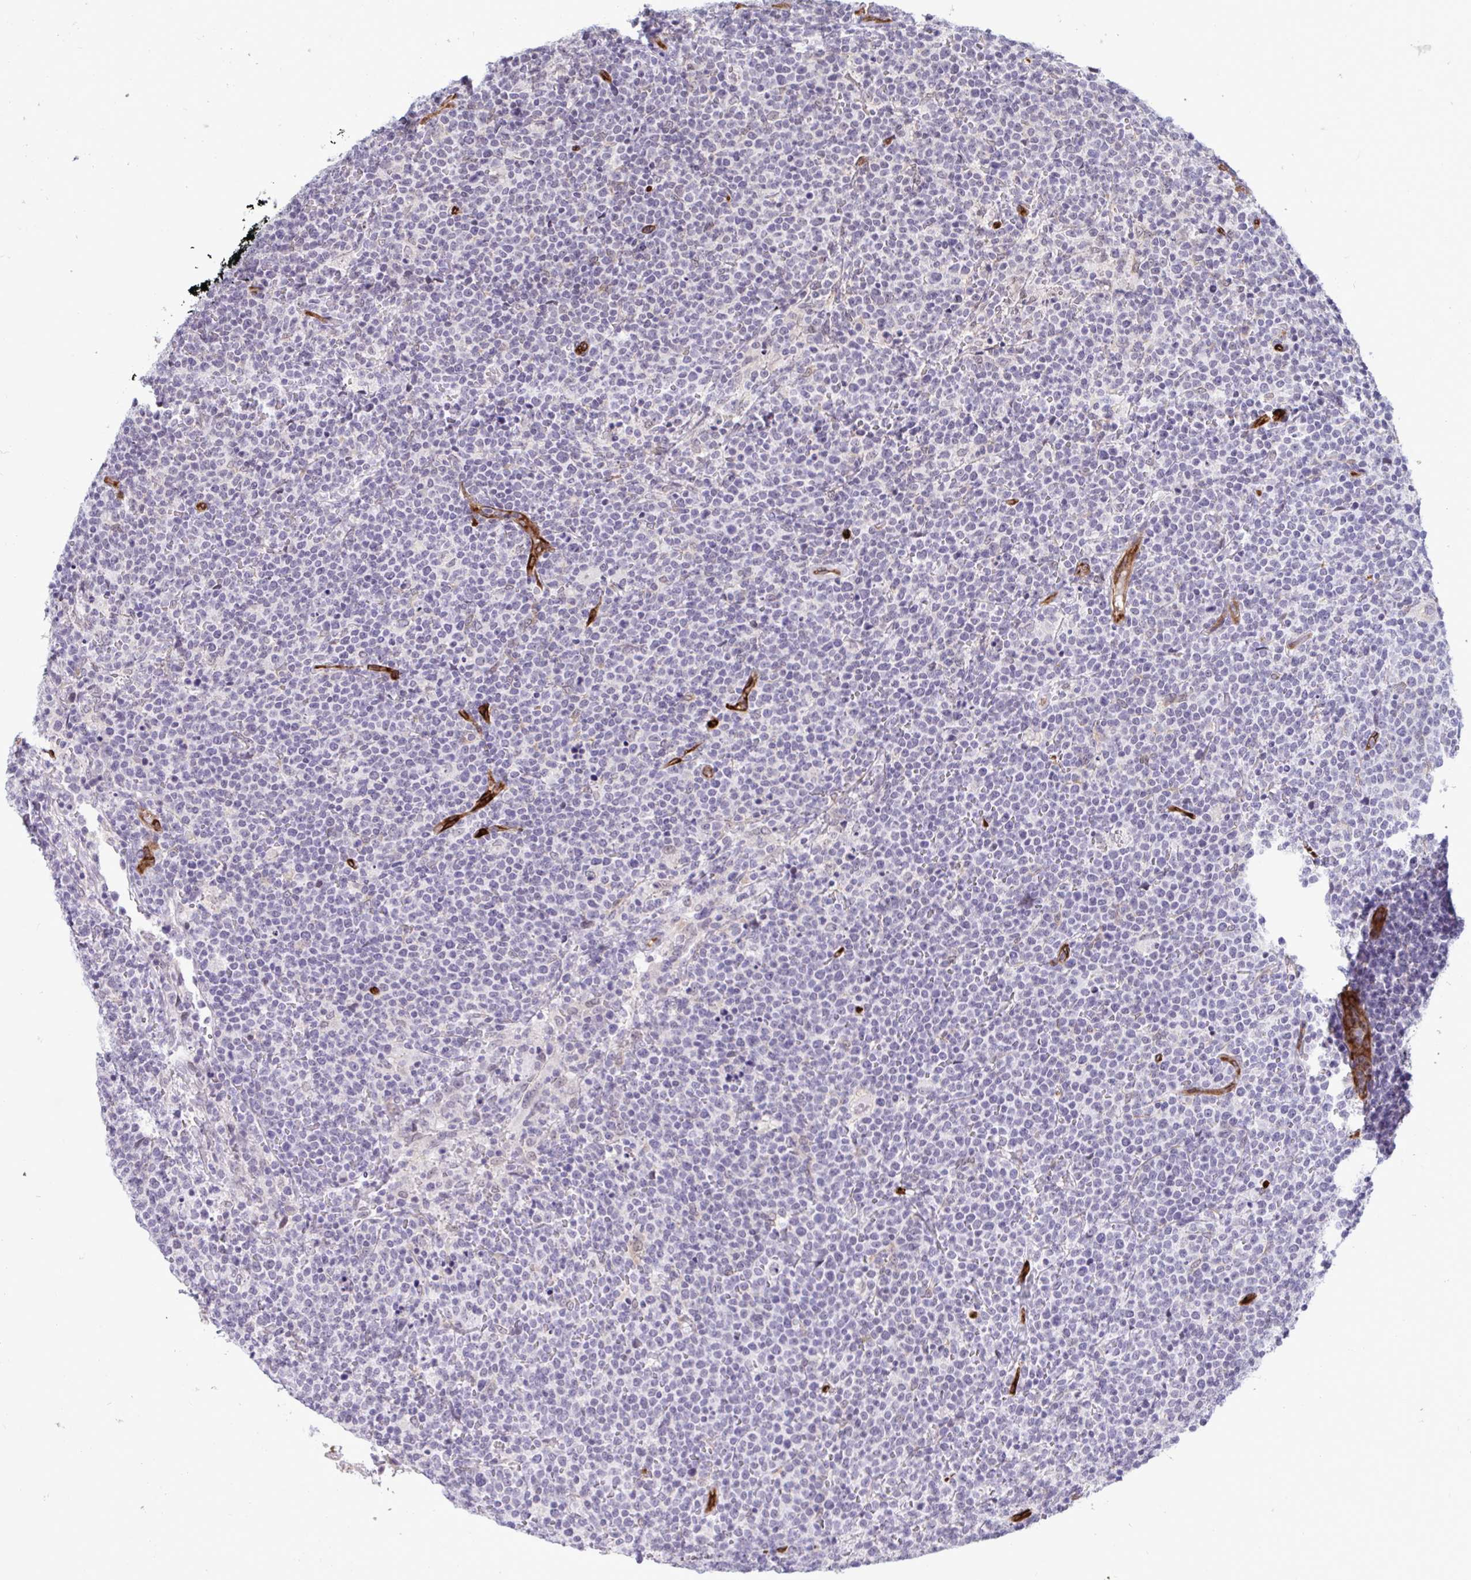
{"staining": {"intensity": "negative", "quantity": "none", "location": "none"}, "tissue": "lymphoma", "cell_type": "Tumor cells", "image_type": "cancer", "snomed": [{"axis": "morphology", "description": "Malignant lymphoma, non-Hodgkin's type, High grade"}, {"axis": "topography", "description": "Lymph node"}], "caption": "High power microscopy image of an immunohistochemistry micrograph of lymphoma, revealing no significant expression in tumor cells.", "gene": "EML1", "patient": {"sex": "male", "age": 61}}